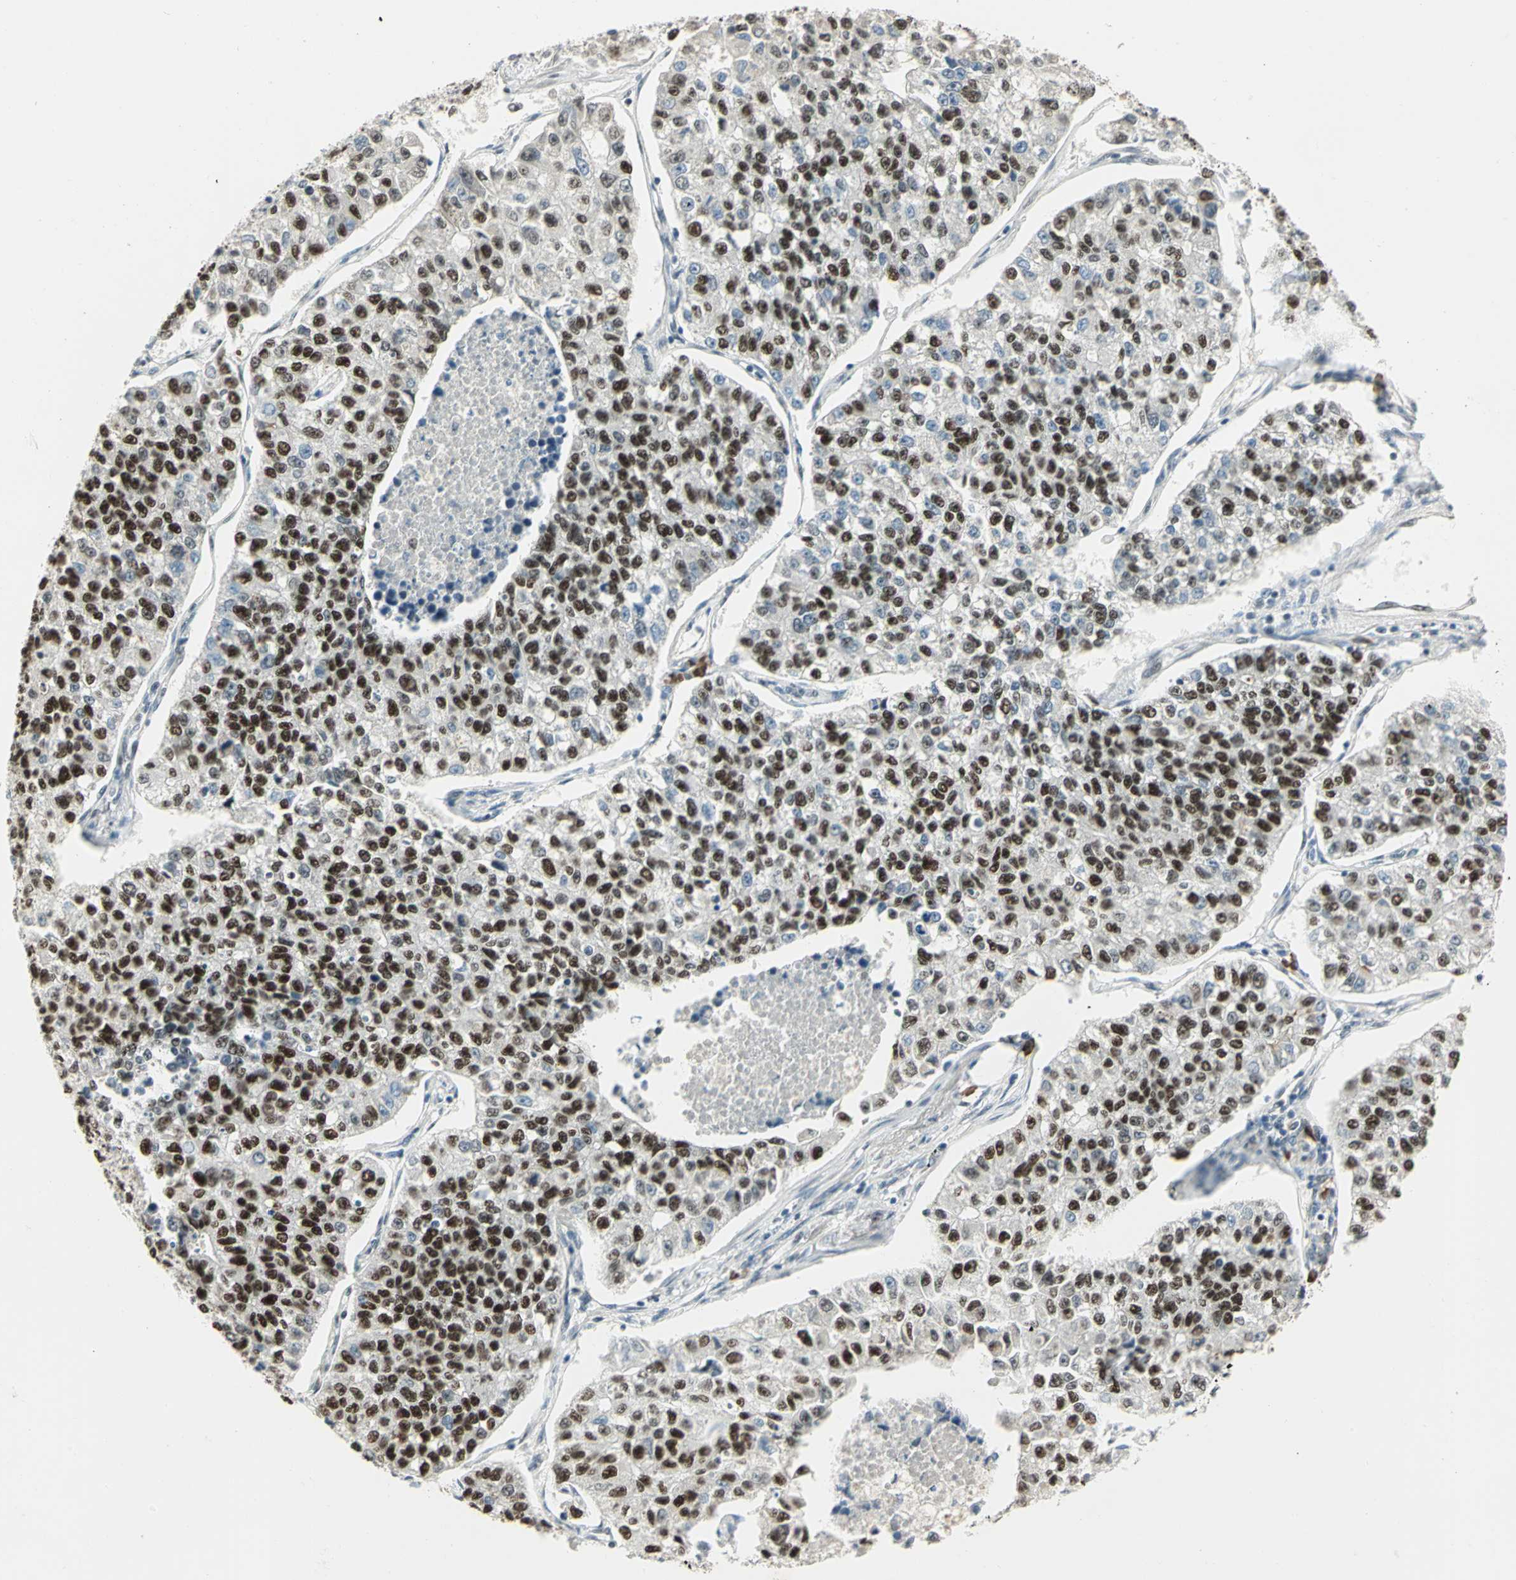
{"staining": {"intensity": "strong", "quantity": ">75%", "location": "nuclear"}, "tissue": "lung cancer", "cell_type": "Tumor cells", "image_type": "cancer", "snomed": [{"axis": "morphology", "description": "Adenocarcinoma, NOS"}, {"axis": "topography", "description": "Lung"}], "caption": "Protein staining displays strong nuclear staining in approximately >75% of tumor cells in lung cancer (adenocarcinoma).", "gene": "CCNT1", "patient": {"sex": "male", "age": 49}}